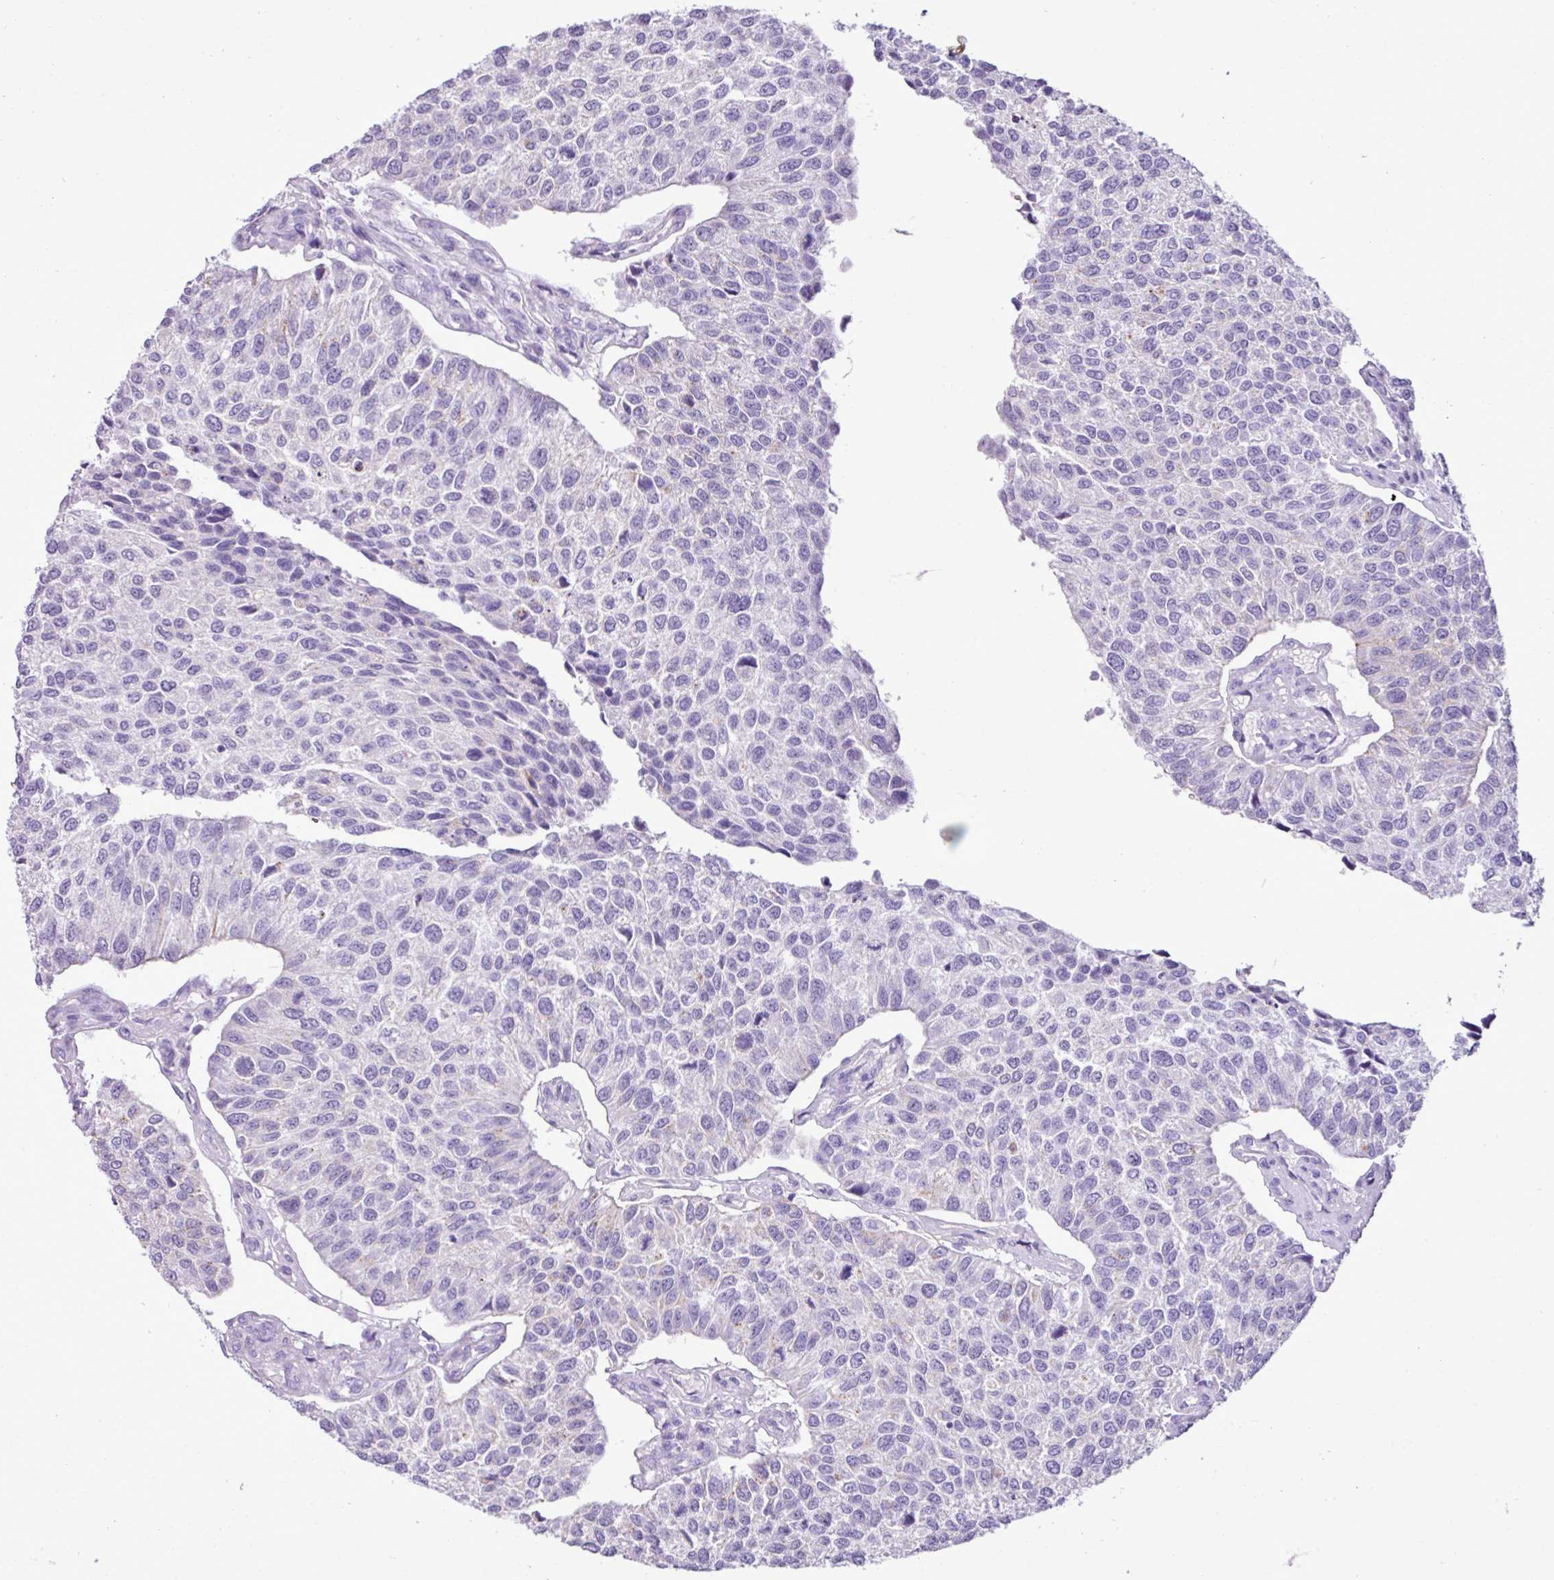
{"staining": {"intensity": "negative", "quantity": "none", "location": "none"}, "tissue": "urothelial cancer", "cell_type": "Tumor cells", "image_type": "cancer", "snomed": [{"axis": "morphology", "description": "Urothelial carcinoma, NOS"}, {"axis": "topography", "description": "Urinary bladder"}], "caption": "Immunohistochemistry of human urothelial cancer demonstrates no positivity in tumor cells.", "gene": "ZSCAN5A", "patient": {"sex": "male", "age": 55}}